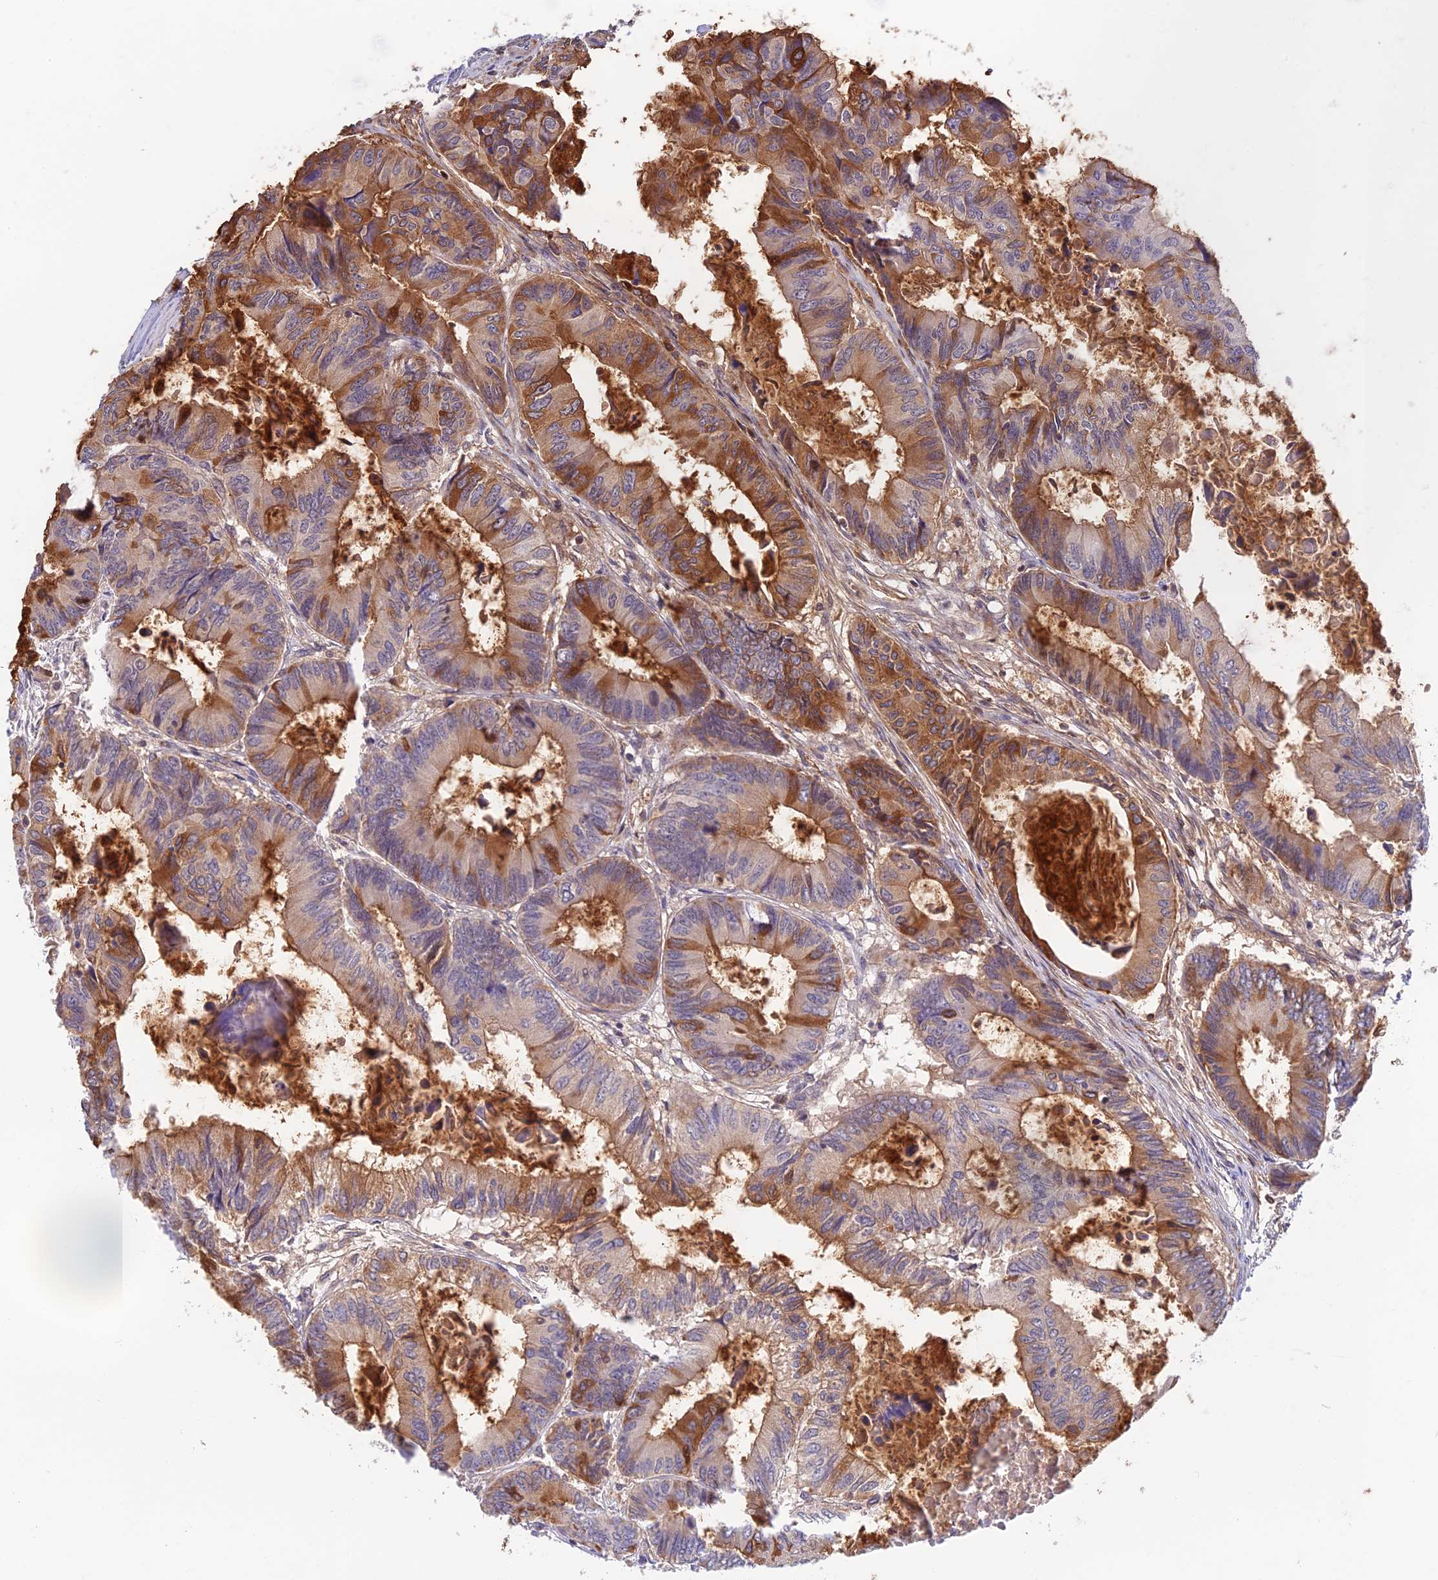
{"staining": {"intensity": "moderate", "quantity": "25%-75%", "location": "cytoplasmic/membranous"}, "tissue": "colorectal cancer", "cell_type": "Tumor cells", "image_type": "cancer", "snomed": [{"axis": "morphology", "description": "Adenocarcinoma, NOS"}, {"axis": "topography", "description": "Colon"}], "caption": "Human adenocarcinoma (colorectal) stained with a protein marker reveals moderate staining in tumor cells.", "gene": "CWH43", "patient": {"sex": "male", "age": 85}}